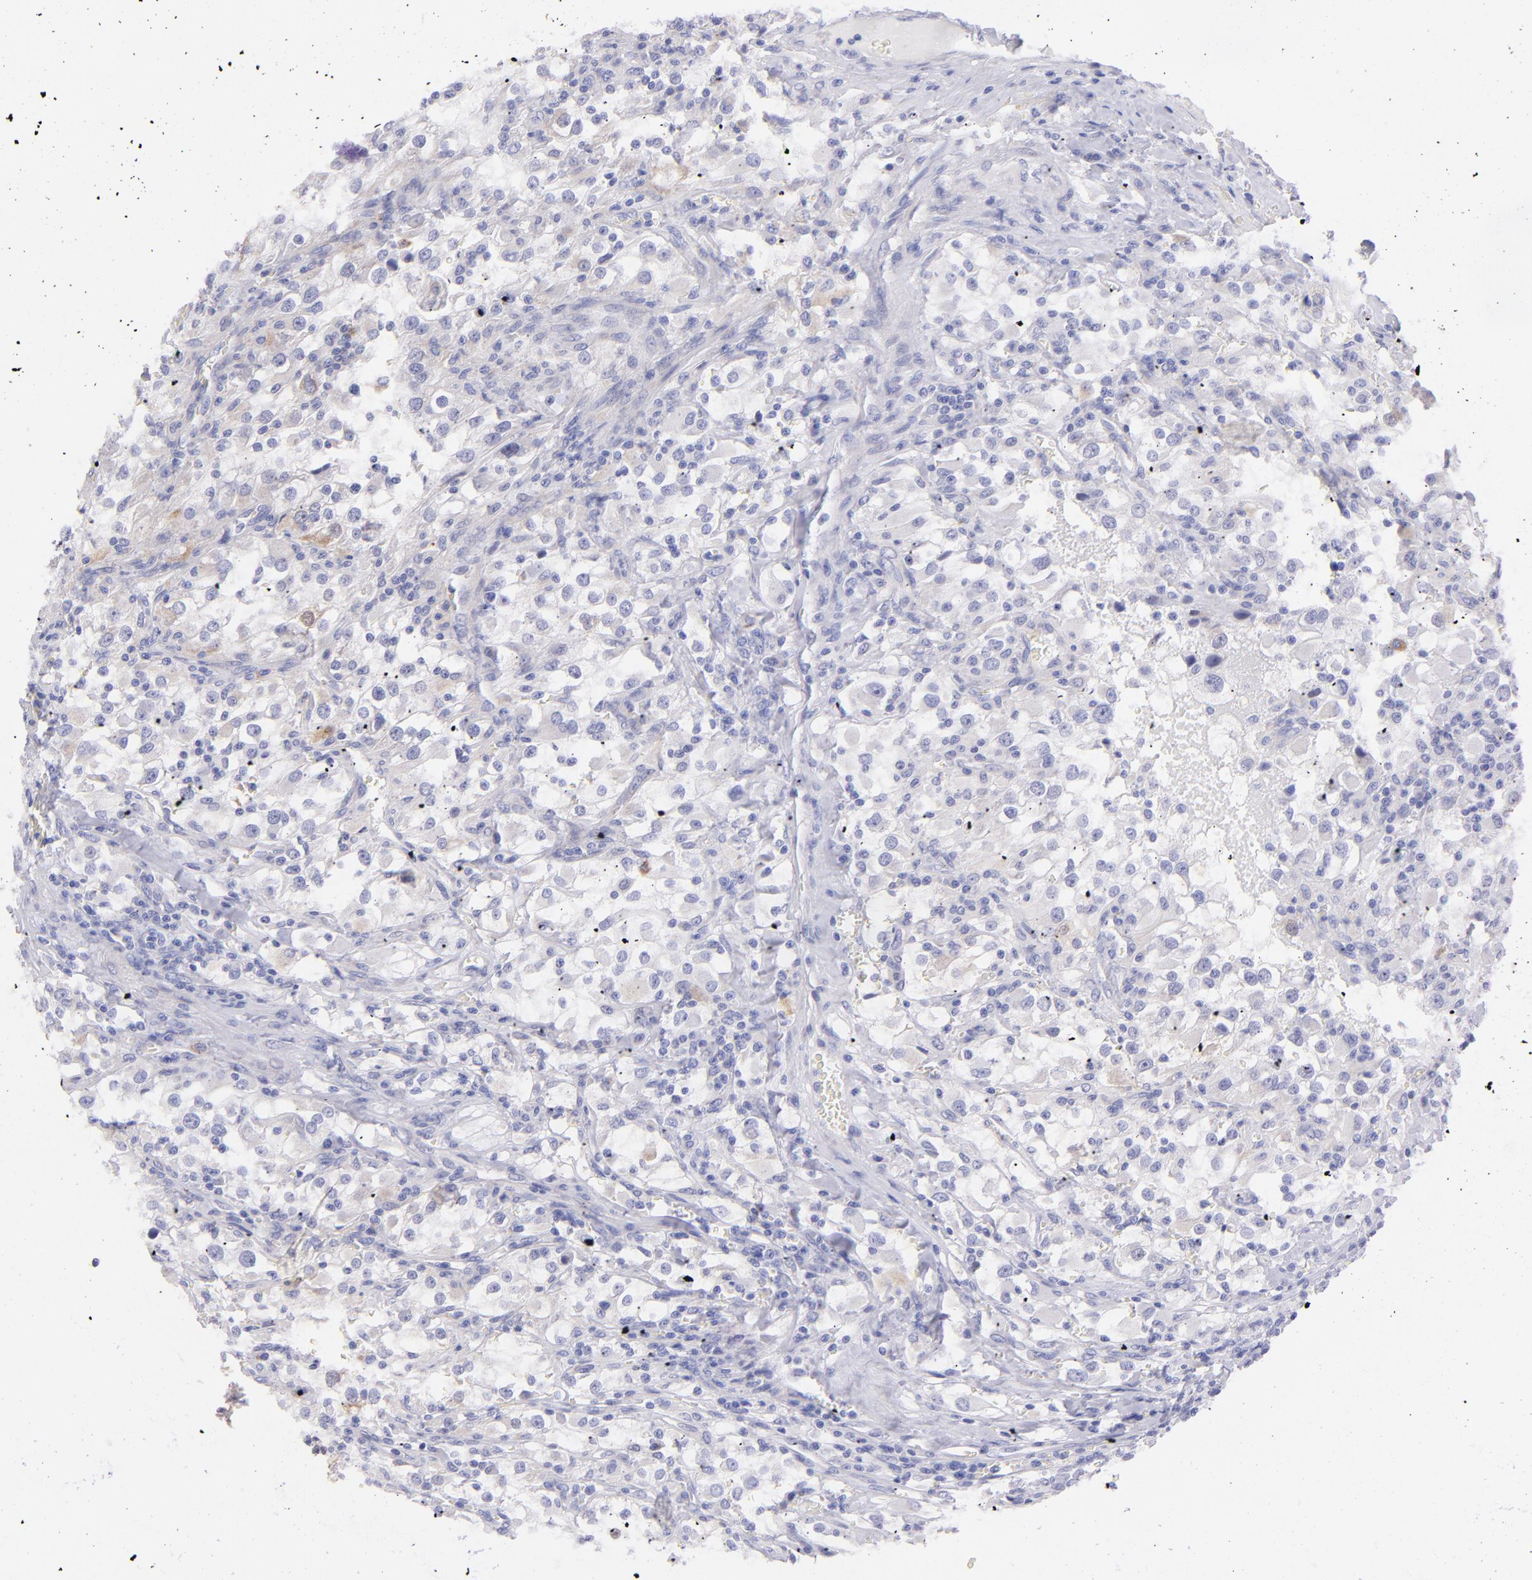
{"staining": {"intensity": "weak", "quantity": ">75%", "location": "cytoplasmic/membranous"}, "tissue": "renal cancer", "cell_type": "Tumor cells", "image_type": "cancer", "snomed": [{"axis": "morphology", "description": "Adenocarcinoma, NOS"}, {"axis": "topography", "description": "Kidney"}], "caption": "A brown stain labels weak cytoplasmic/membranous expression of a protein in renal cancer tumor cells. Nuclei are stained in blue.", "gene": "SH2D4A", "patient": {"sex": "female", "age": 52}}